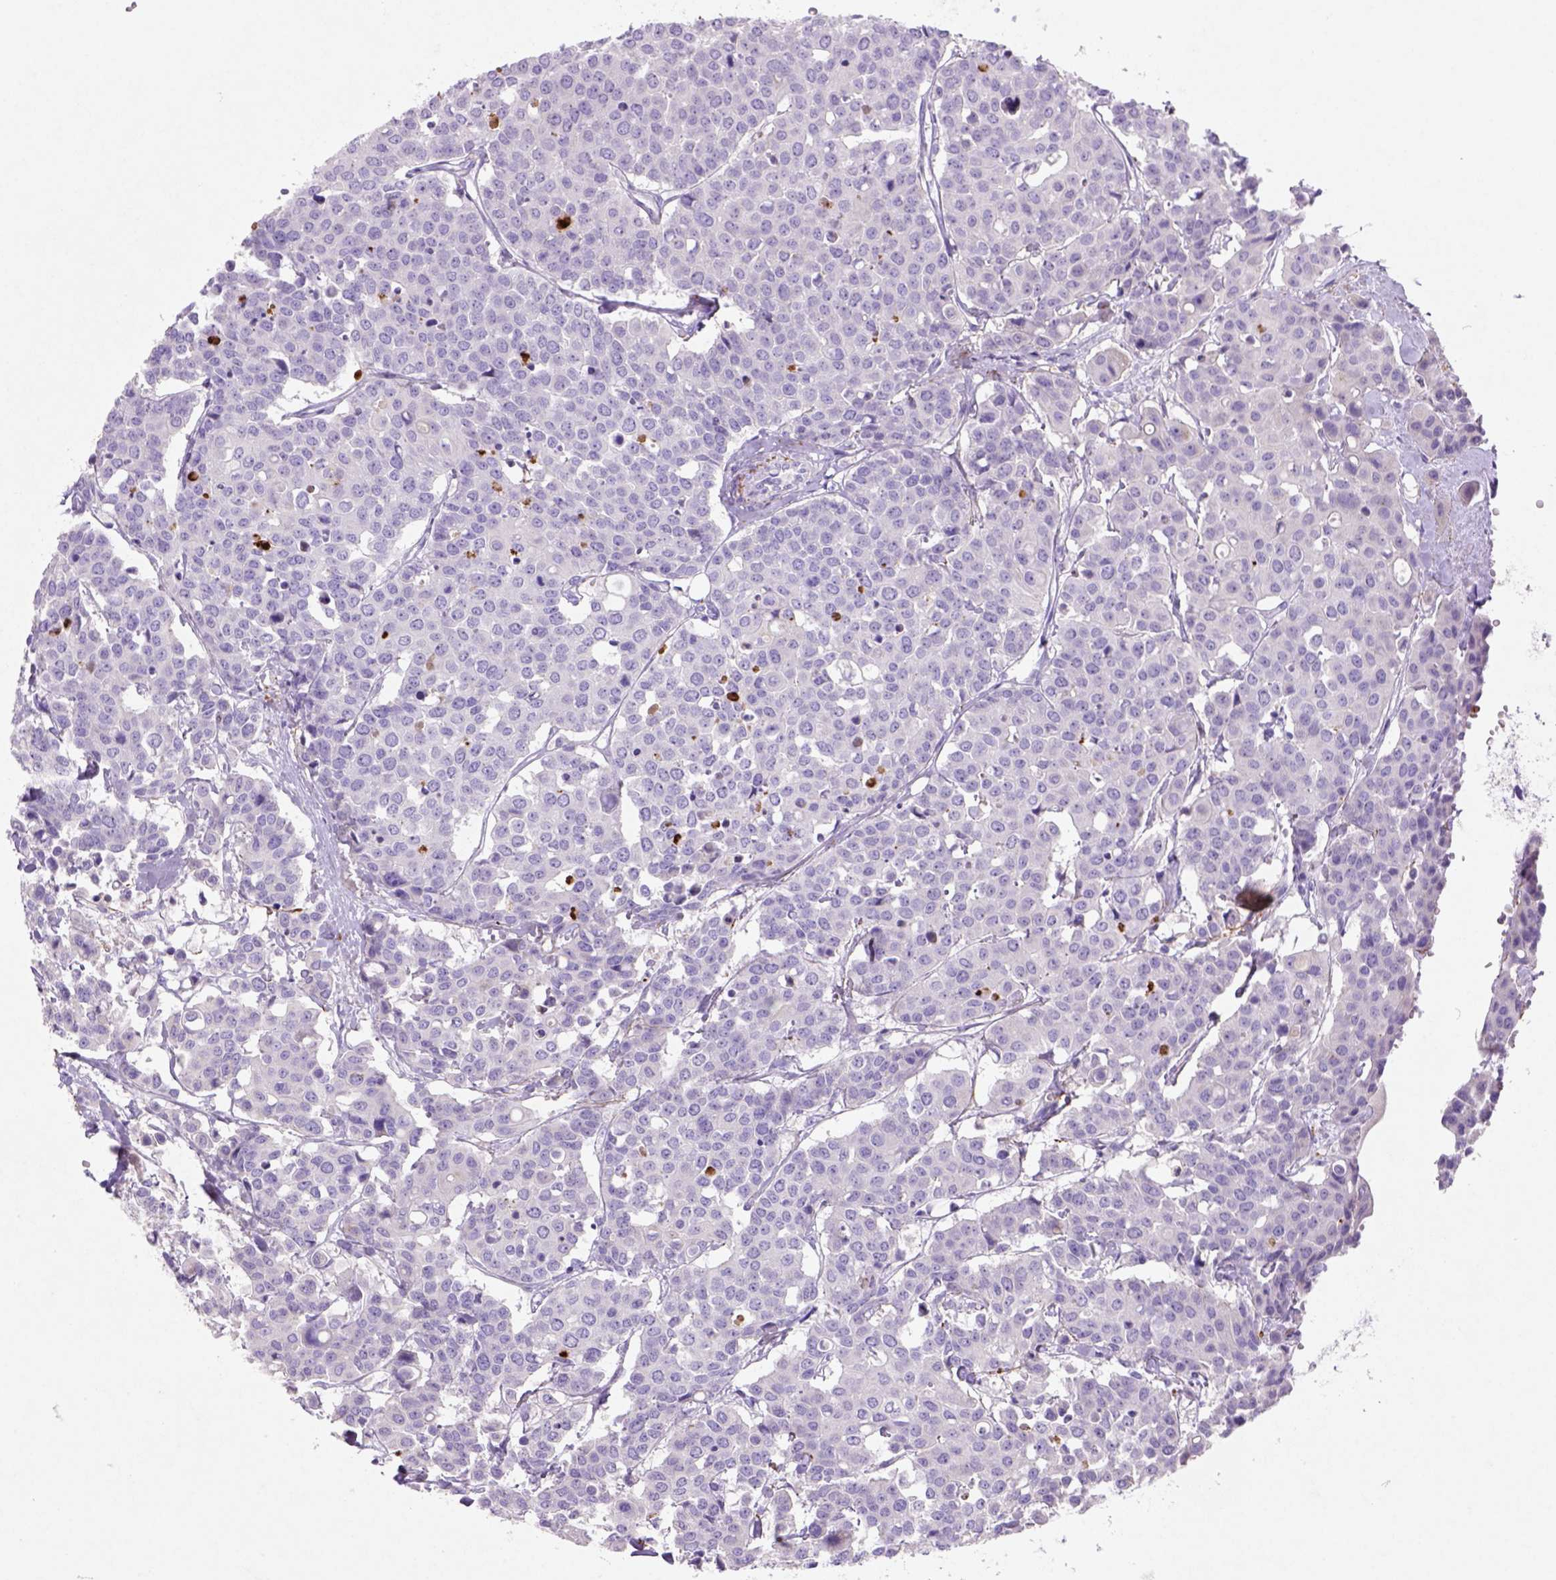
{"staining": {"intensity": "negative", "quantity": "none", "location": "none"}, "tissue": "carcinoid", "cell_type": "Tumor cells", "image_type": "cancer", "snomed": [{"axis": "morphology", "description": "Carcinoid, malignant, NOS"}, {"axis": "topography", "description": "Colon"}], "caption": "DAB (3,3'-diaminobenzidine) immunohistochemical staining of human carcinoid demonstrates no significant staining in tumor cells.", "gene": "NUDT2", "patient": {"sex": "male", "age": 81}}